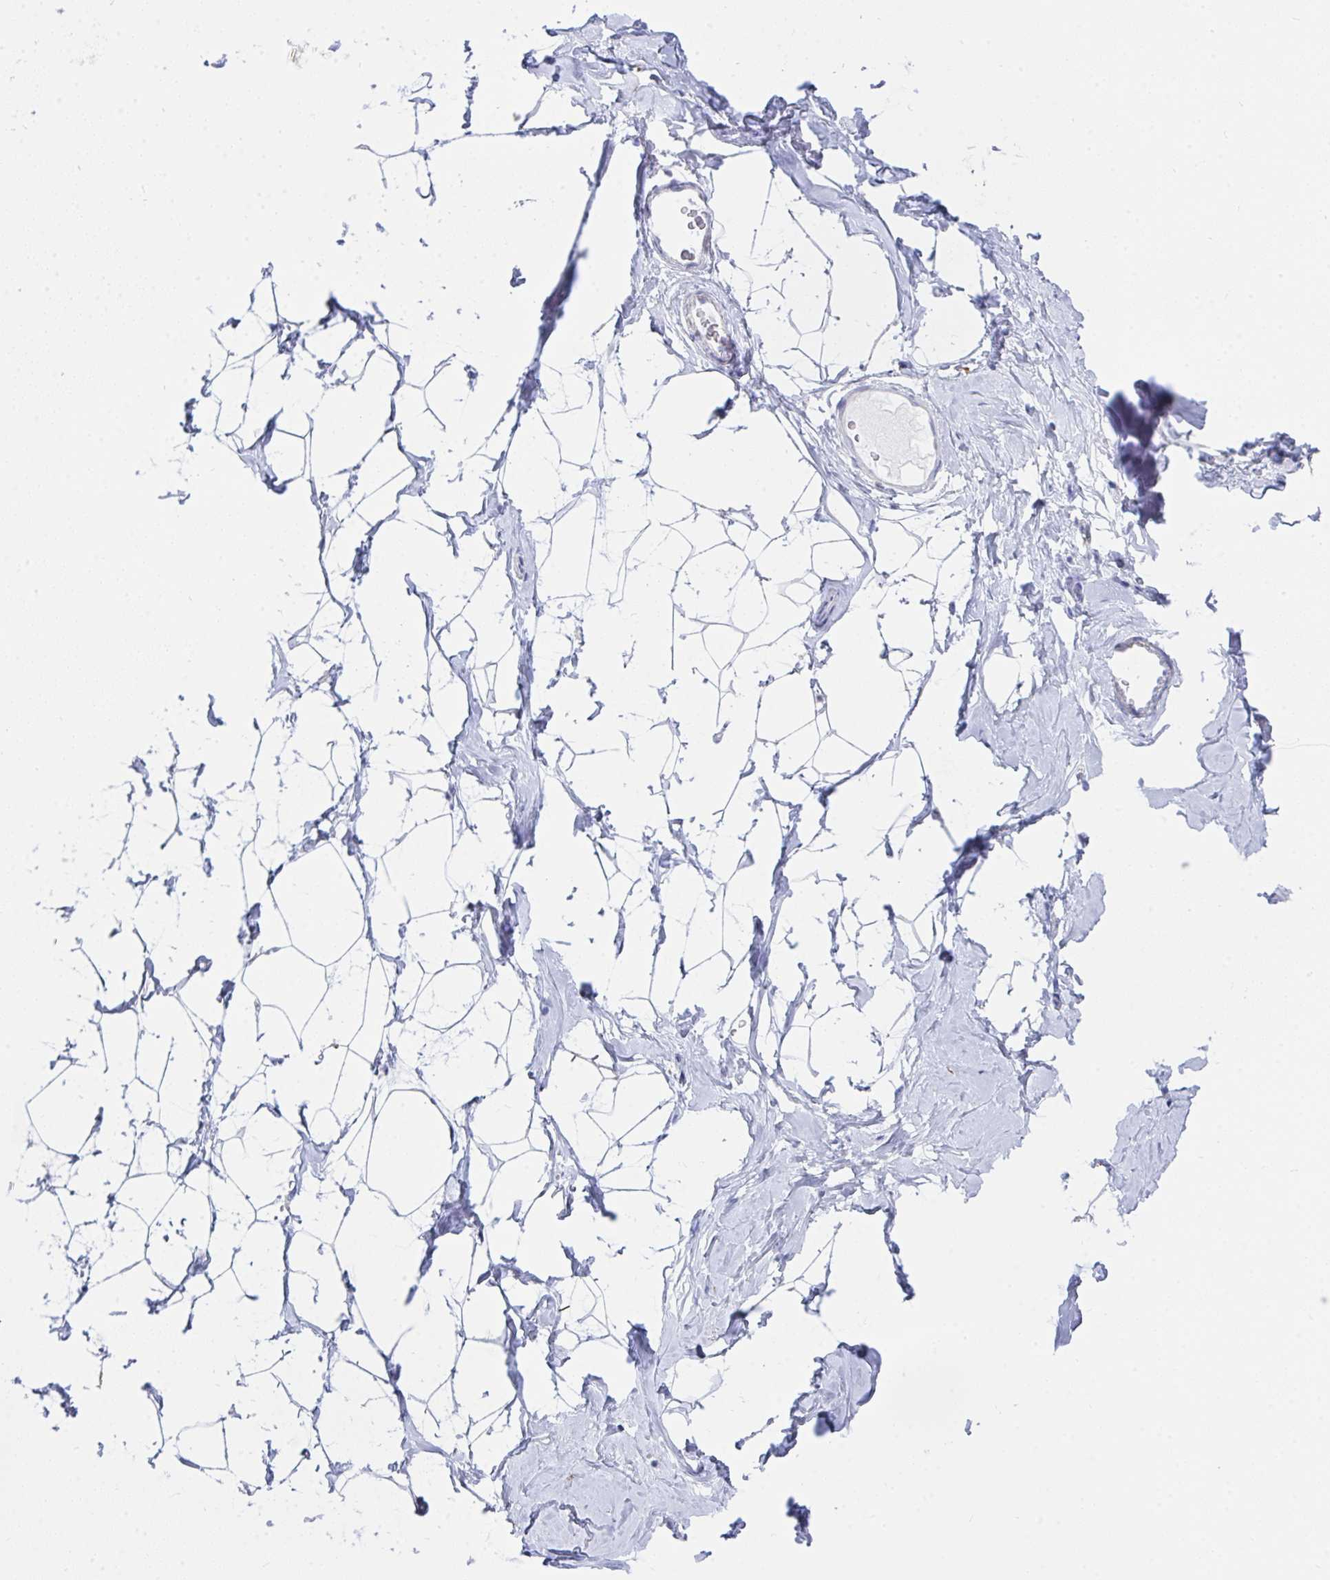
{"staining": {"intensity": "negative", "quantity": "none", "location": "none"}, "tissue": "breast", "cell_type": "Adipocytes", "image_type": "normal", "snomed": [{"axis": "morphology", "description": "Normal tissue, NOS"}, {"axis": "topography", "description": "Breast"}], "caption": "Immunohistochemical staining of normal human breast shows no significant staining in adipocytes.", "gene": "AIFM1", "patient": {"sex": "female", "age": 32}}